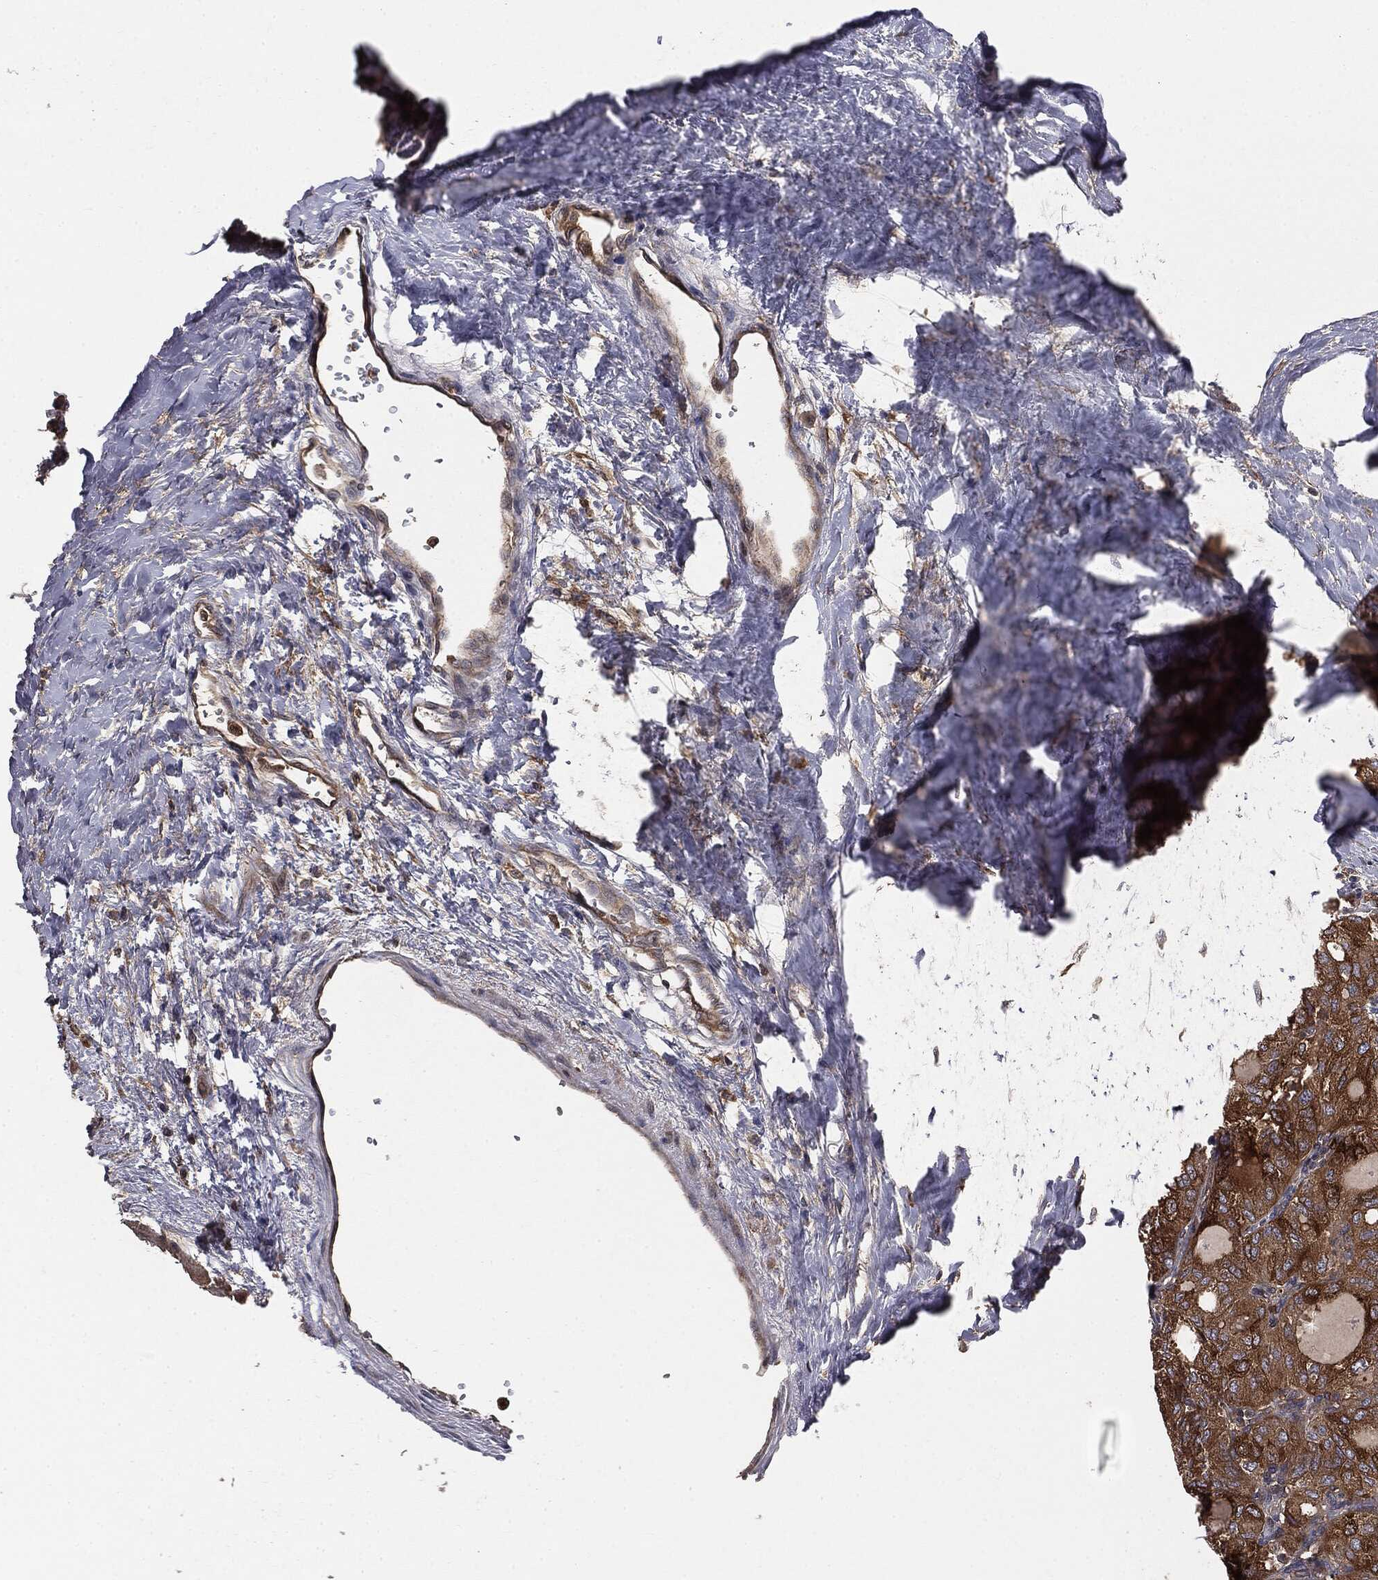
{"staining": {"intensity": "strong", "quantity": ">75%", "location": "cytoplasmic/membranous"}, "tissue": "thyroid cancer", "cell_type": "Tumor cells", "image_type": "cancer", "snomed": [{"axis": "morphology", "description": "Follicular adenoma carcinoma, NOS"}, {"axis": "topography", "description": "Thyroid gland"}], "caption": "IHC (DAB (3,3'-diaminobenzidine)) staining of thyroid follicular adenoma carcinoma reveals strong cytoplasmic/membranous protein staining in about >75% of tumor cells.", "gene": "GNB5", "patient": {"sex": "male", "age": 75}}